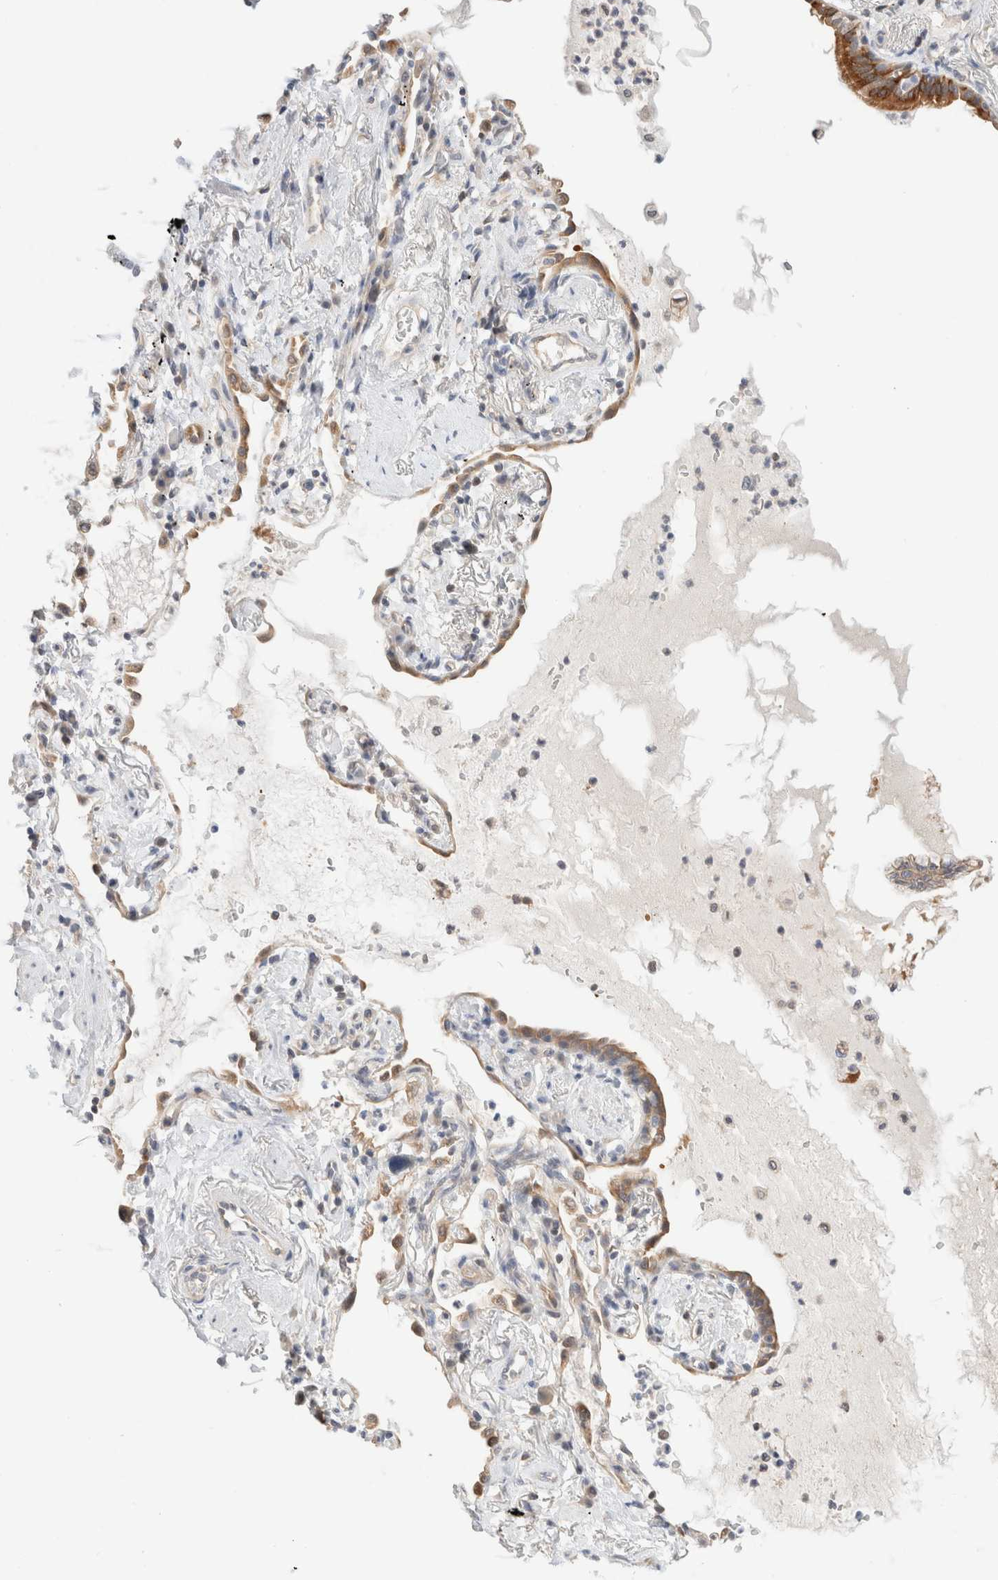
{"staining": {"intensity": "weak", "quantity": ">75%", "location": "cytoplasmic/membranous"}, "tissue": "lung cancer", "cell_type": "Tumor cells", "image_type": "cancer", "snomed": [{"axis": "morphology", "description": "Adenocarcinoma, NOS"}, {"axis": "topography", "description": "Lung"}], "caption": "This micrograph shows lung cancer stained with immunohistochemistry to label a protein in brown. The cytoplasmic/membranous of tumor cells show weak positivity for the protein. Nuclei are counter-stained blue.", "gene": "C17orf97", "patient": {"sex": "female", "age": 70}}